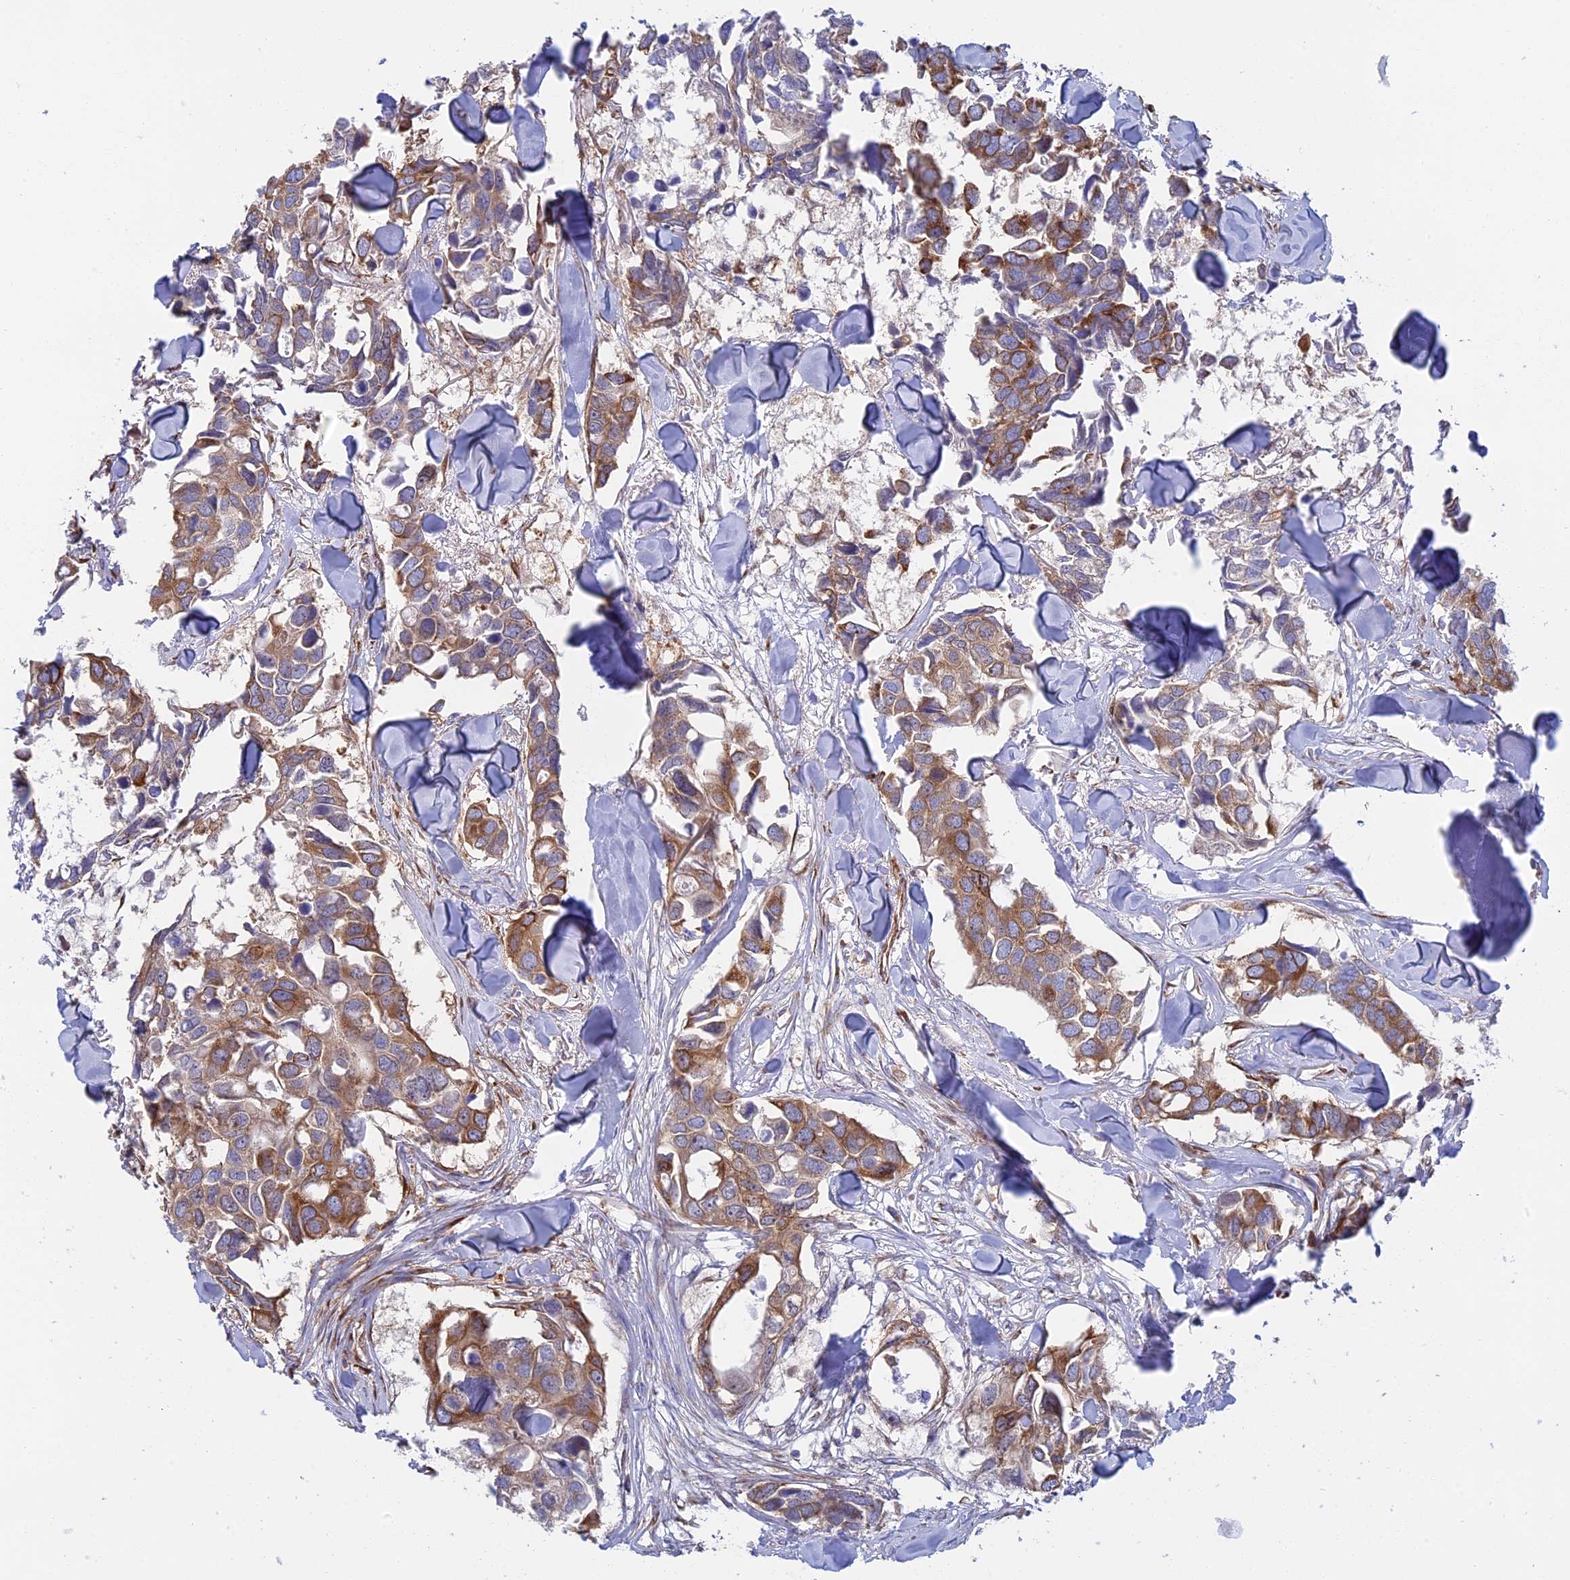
{"staining": {"intensity": "moderate", "quantity": ">75%", "location": "cytoplasmic/membranous"}, "tissue": "breast cancer", "cell_type": "Tumor cells", "image_type": "cancer", "snomed": [{"axis": "morphology", "description": "Duct carcinoma"}, {"axis": "topography", "description": "Breast"}], "caption": "Immunohistochemistry micrograph of neoplastic tissue: breast cancer stained using immunohistochemistry (IHC) reveals medium levels of moderate protein expression localized specifically in the cytoplasmic/membranous of tumor cells, appearing as a cytoplasmic/membranous brown color.", "gene": "GMIP", "patient": {"sex": "female", "age": 83}}